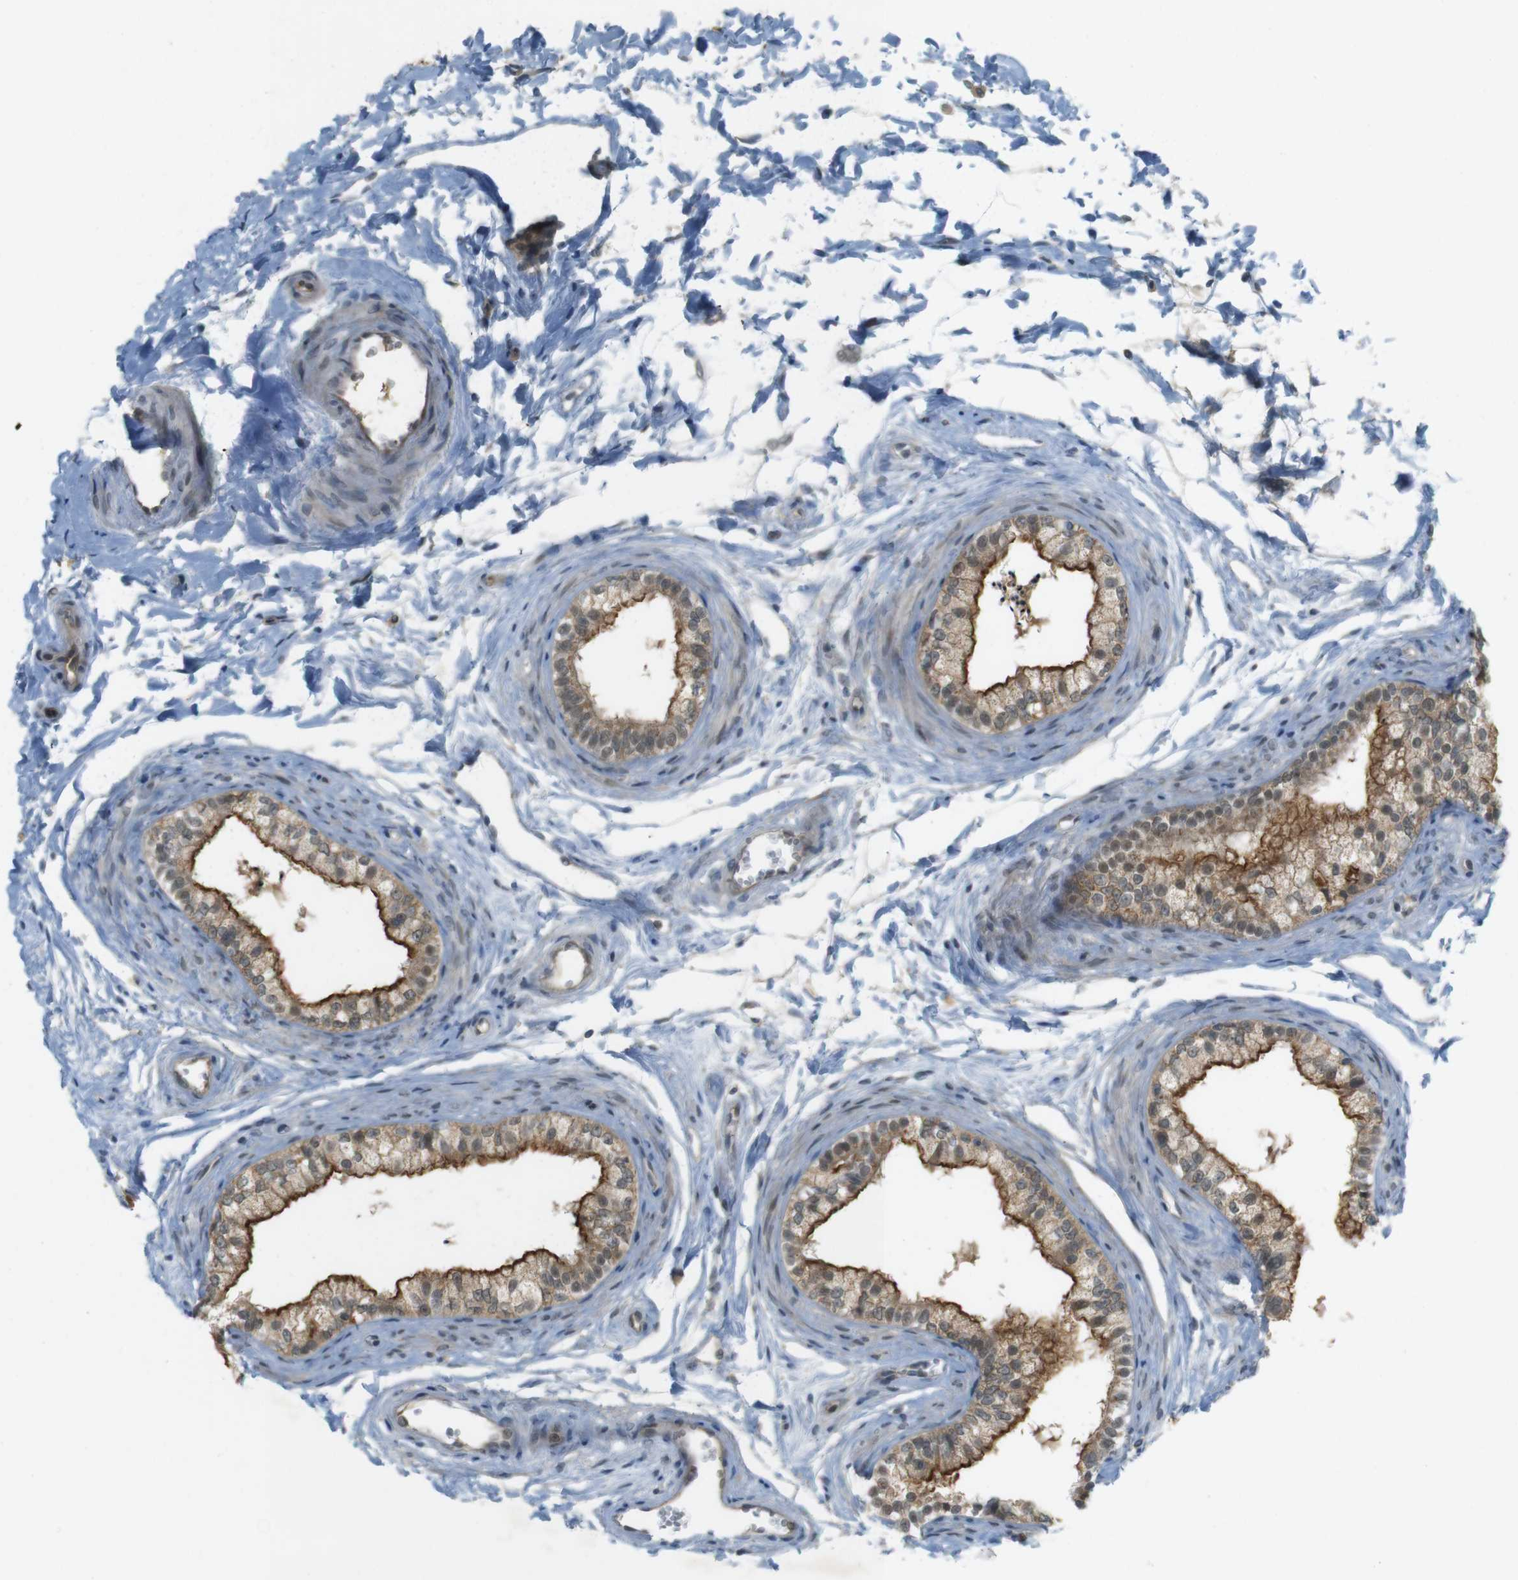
{"staining": {"intensity": "moderate", "quantity": ">75%", "location": "cytoplasmic/membranous"}, "tissue": "epididymis", "cell_type": "Glandular cells", "image_type": "normal", "snomed": [{"axis": "morphology", "description": "Normal tissue, NOS"}, {"axis": "topography", "description": "Epididymis"}], "caption": "Unremarkable epididymis was stained to show a protein in brown. There is medium levels of moderate cytoplasmic/membranous positivity in approximately >75% of glandular cells. Using DAB (brown) and hematoxylin (blue) stains, captured at high magnification using brightfield microscopy.", "gene": "ZDHHC20", "patient": {"sex": "male", "age": 56}}